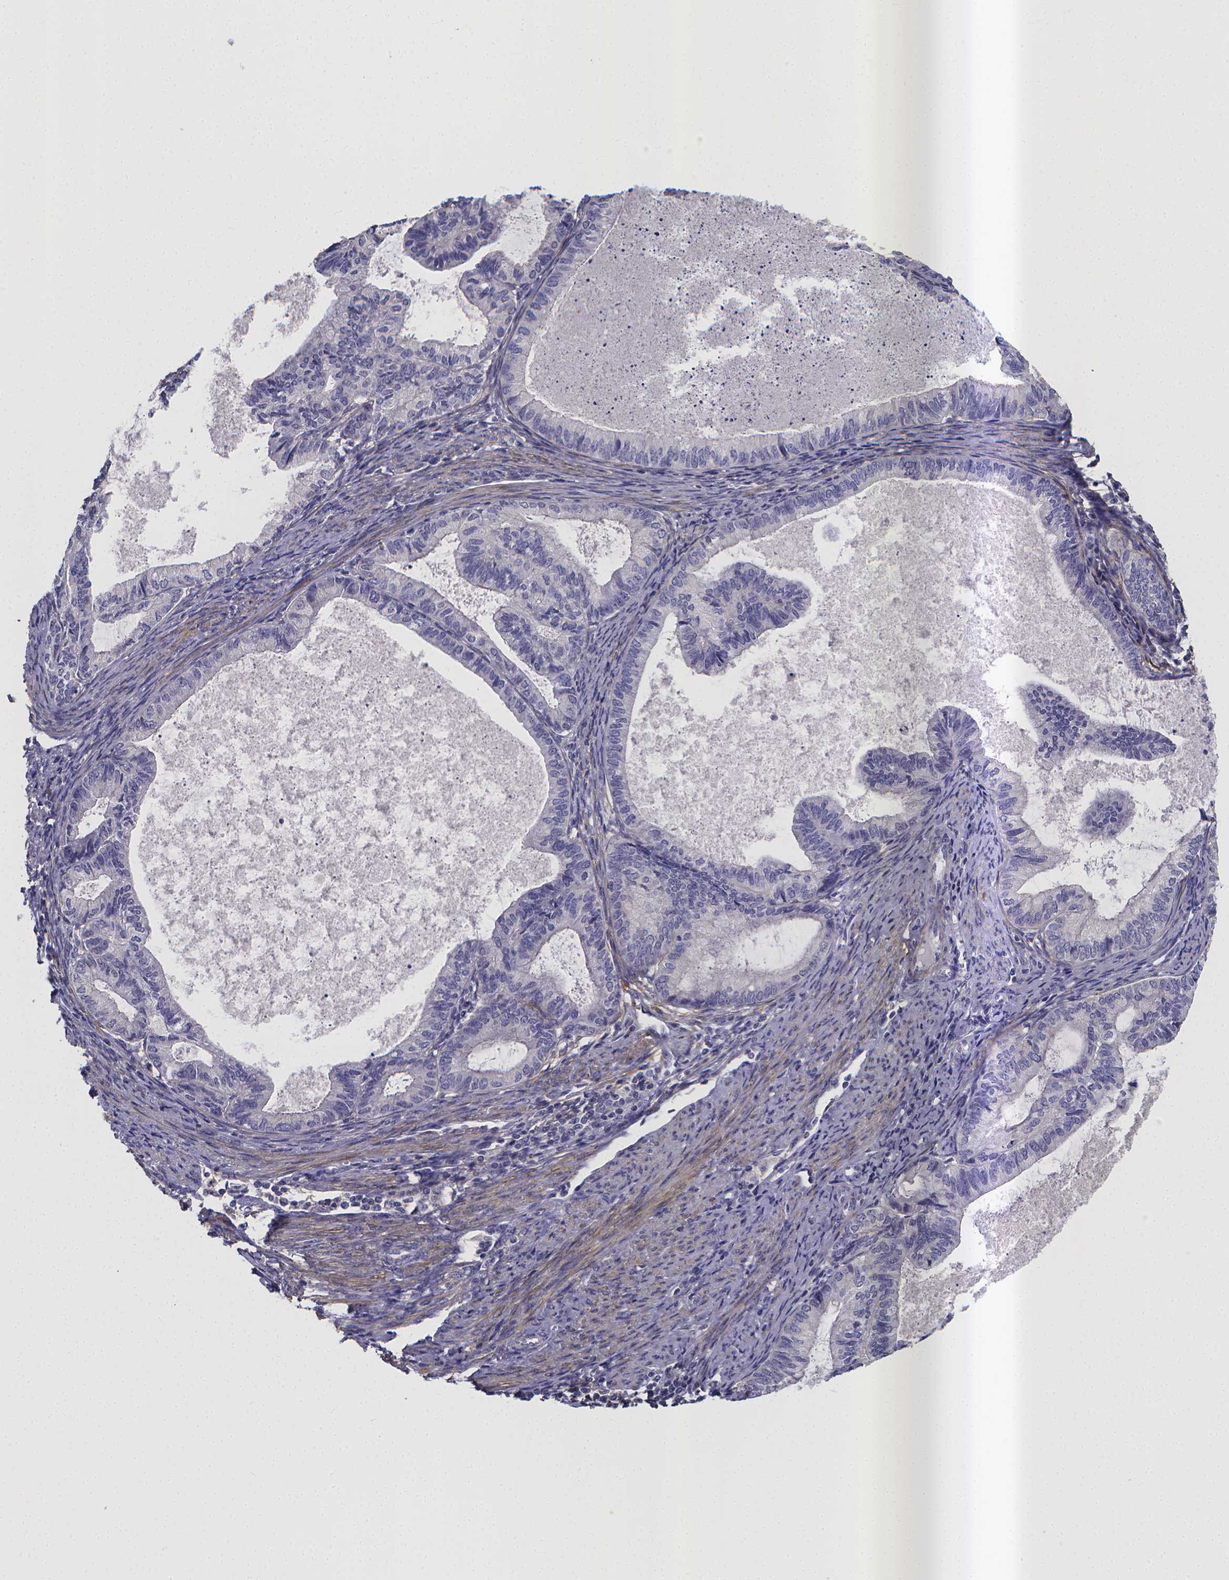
{"staining": {"intensity": "negative", "quantity": "none", "location": "none"}, "tissue": "endometrial cancer", "cell_type": "Tumor cells", "image_type": "cancer", "snomed": [{"axis": "morphology", "description": "Adenocarcinoma, NOS"}, {"axis": "topography", "description": "Endometrium"}], "caption": "Tumor cells show no significant protein staining in adenocarcinoma (endometrial).", "gene": "RERG", "patient": {"sex": "female", "age": 86}}